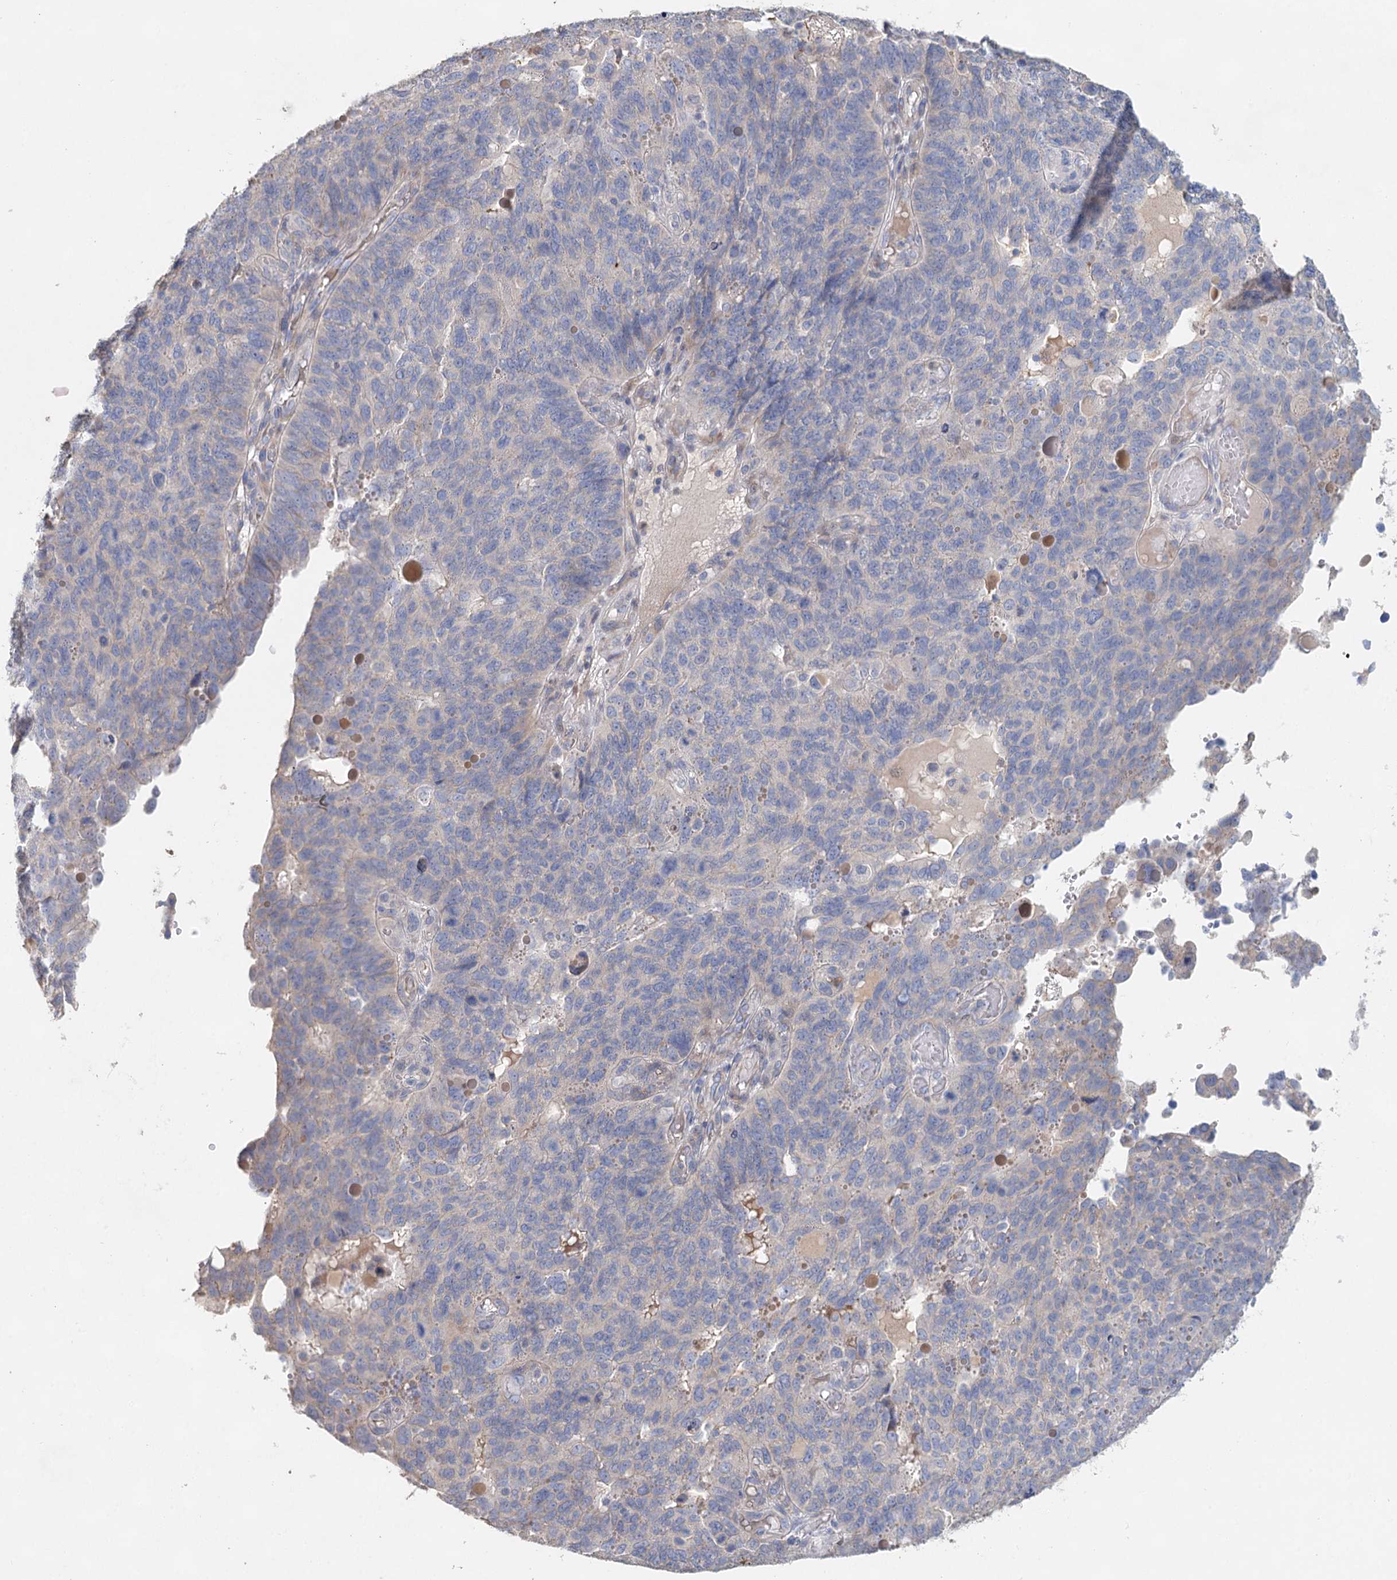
{"staining": {"intensity": "negative", "quantity": "none", "location": "none"}, "tissue": "endometrial cancer", "cell_type": "Tumor cells", "image_type": "cancer", "snomed": [{"axis": "morphology", "description": "Adenocarcinoma, NOS"}, {"axis": "topography", "description": "Endometrium"}], "caption": "Immunohistochemistry of endometrial cancer demonstrates no staining in tumor cells.", "gene": "MYL6B", "patient": {"sex": "female", "age": 66}}